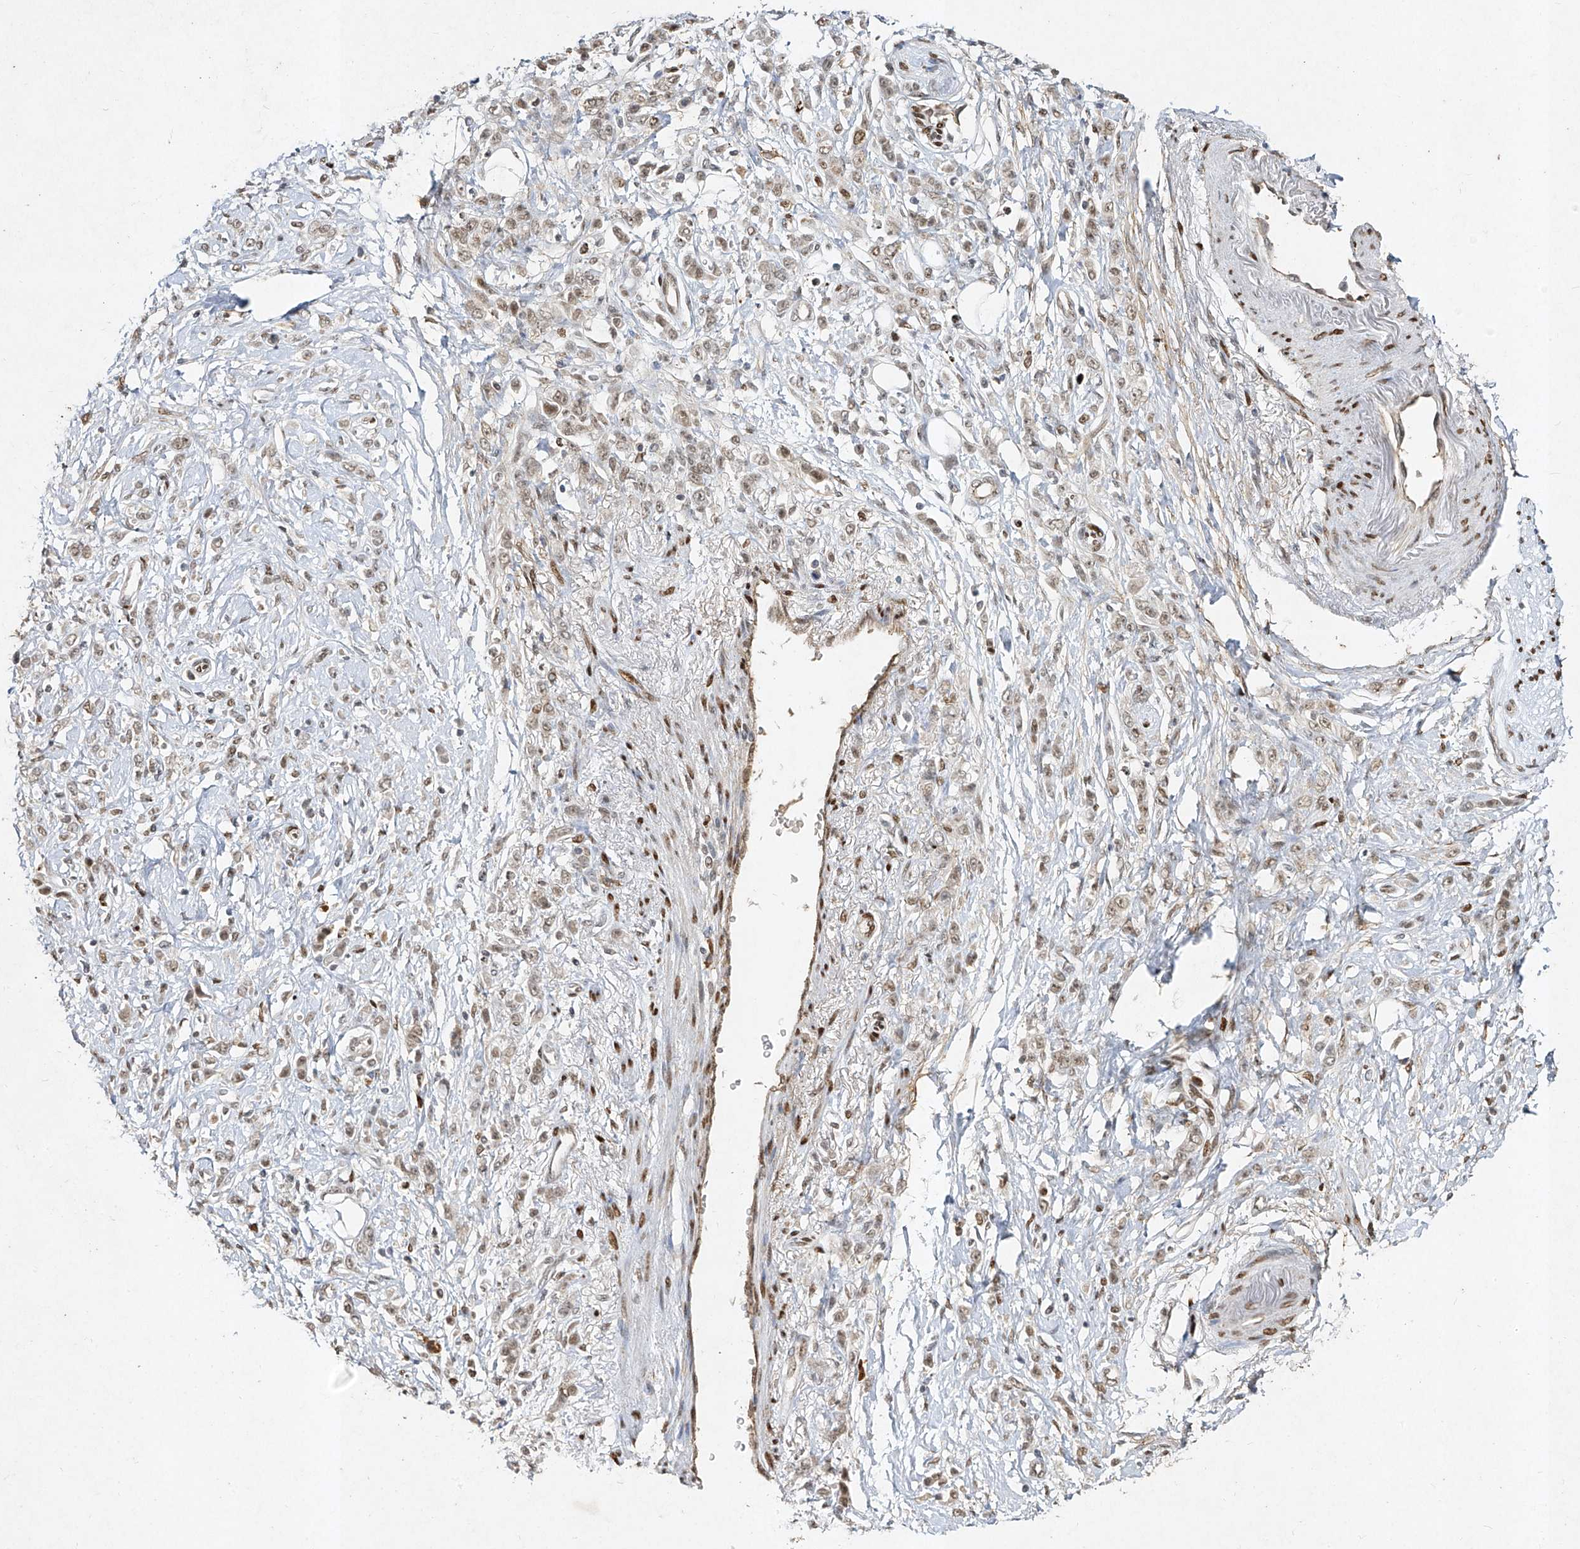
{"staining": {"intensity": "weak", "quantity": "25%-75%", "location": "nuclear"}, "tissue": "stomach cancer", "cell_type": "Tumor cells", "image_type": "cancer", "snomed": [{"axis": "morphology", "description": "Normal tissue, NOS"}, {"axis": "morphology", "description": "Adenocarcinoma, NOS"}, {"axis": "topography", "description": "Stomach"}], "caption": "This histopathology image displays immunohistochemistry (IHC) staining of stomach cancer (adenocarcinoma), with low weak nuclear expression in about 25%-75% of tumor cells.", "gene": "ATRIP", "patient": {"sex": "male", "age": 82}}